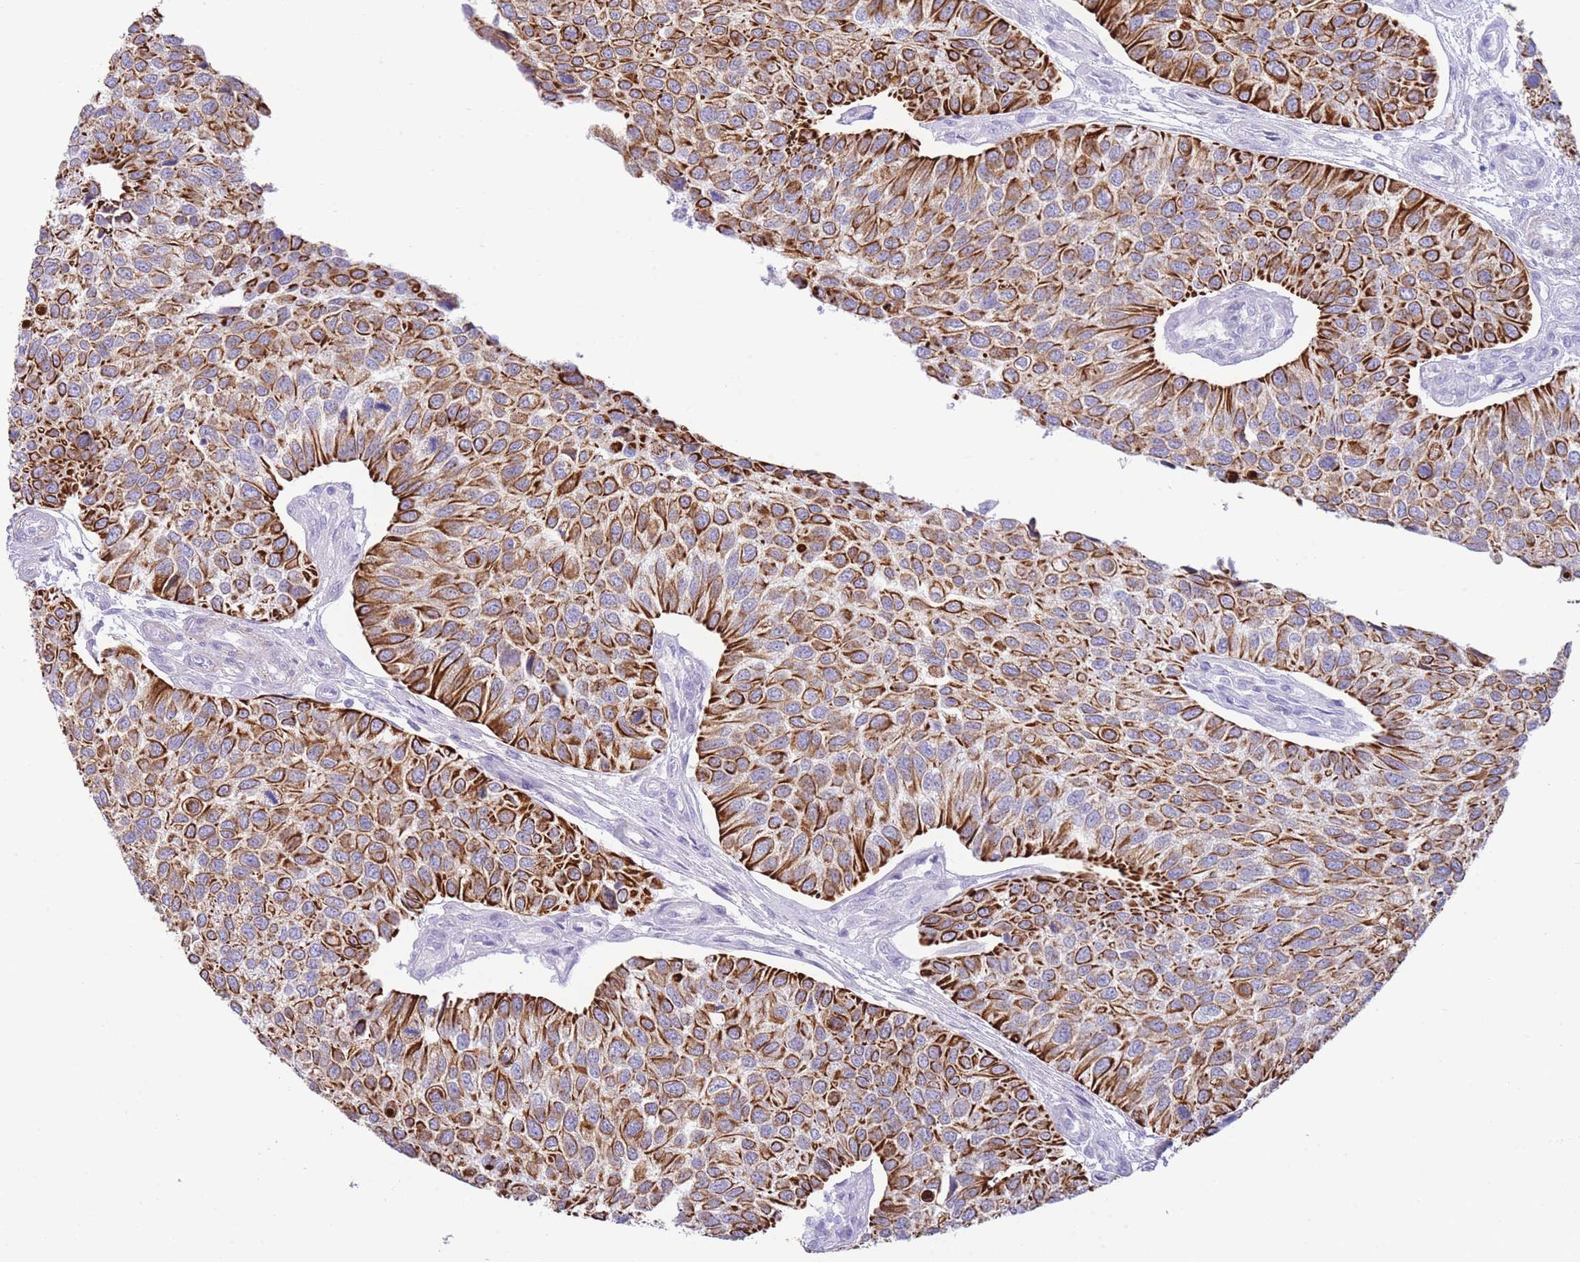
{"staining": {"intensity": "strong", "quantity": ">75%", "location": "cytoplasmic/membranous"}, "tissue": "urothelial cancer", "cell_type": "Tumor cells", "image_type": "cancer", "snomed": [{"axis": "morphology", "description": "Urothelial carcinoma, NOS"}, {"axis": "topography", "description": "Urinary bladder"}], "caption": "Protein staining demonstrates strong cytoplasmic/membranous staining in approximately >75% of tumor cells in urothelial cancer.", "gene": "VWA8", "patient": {"sex": "male", "age": 55}}